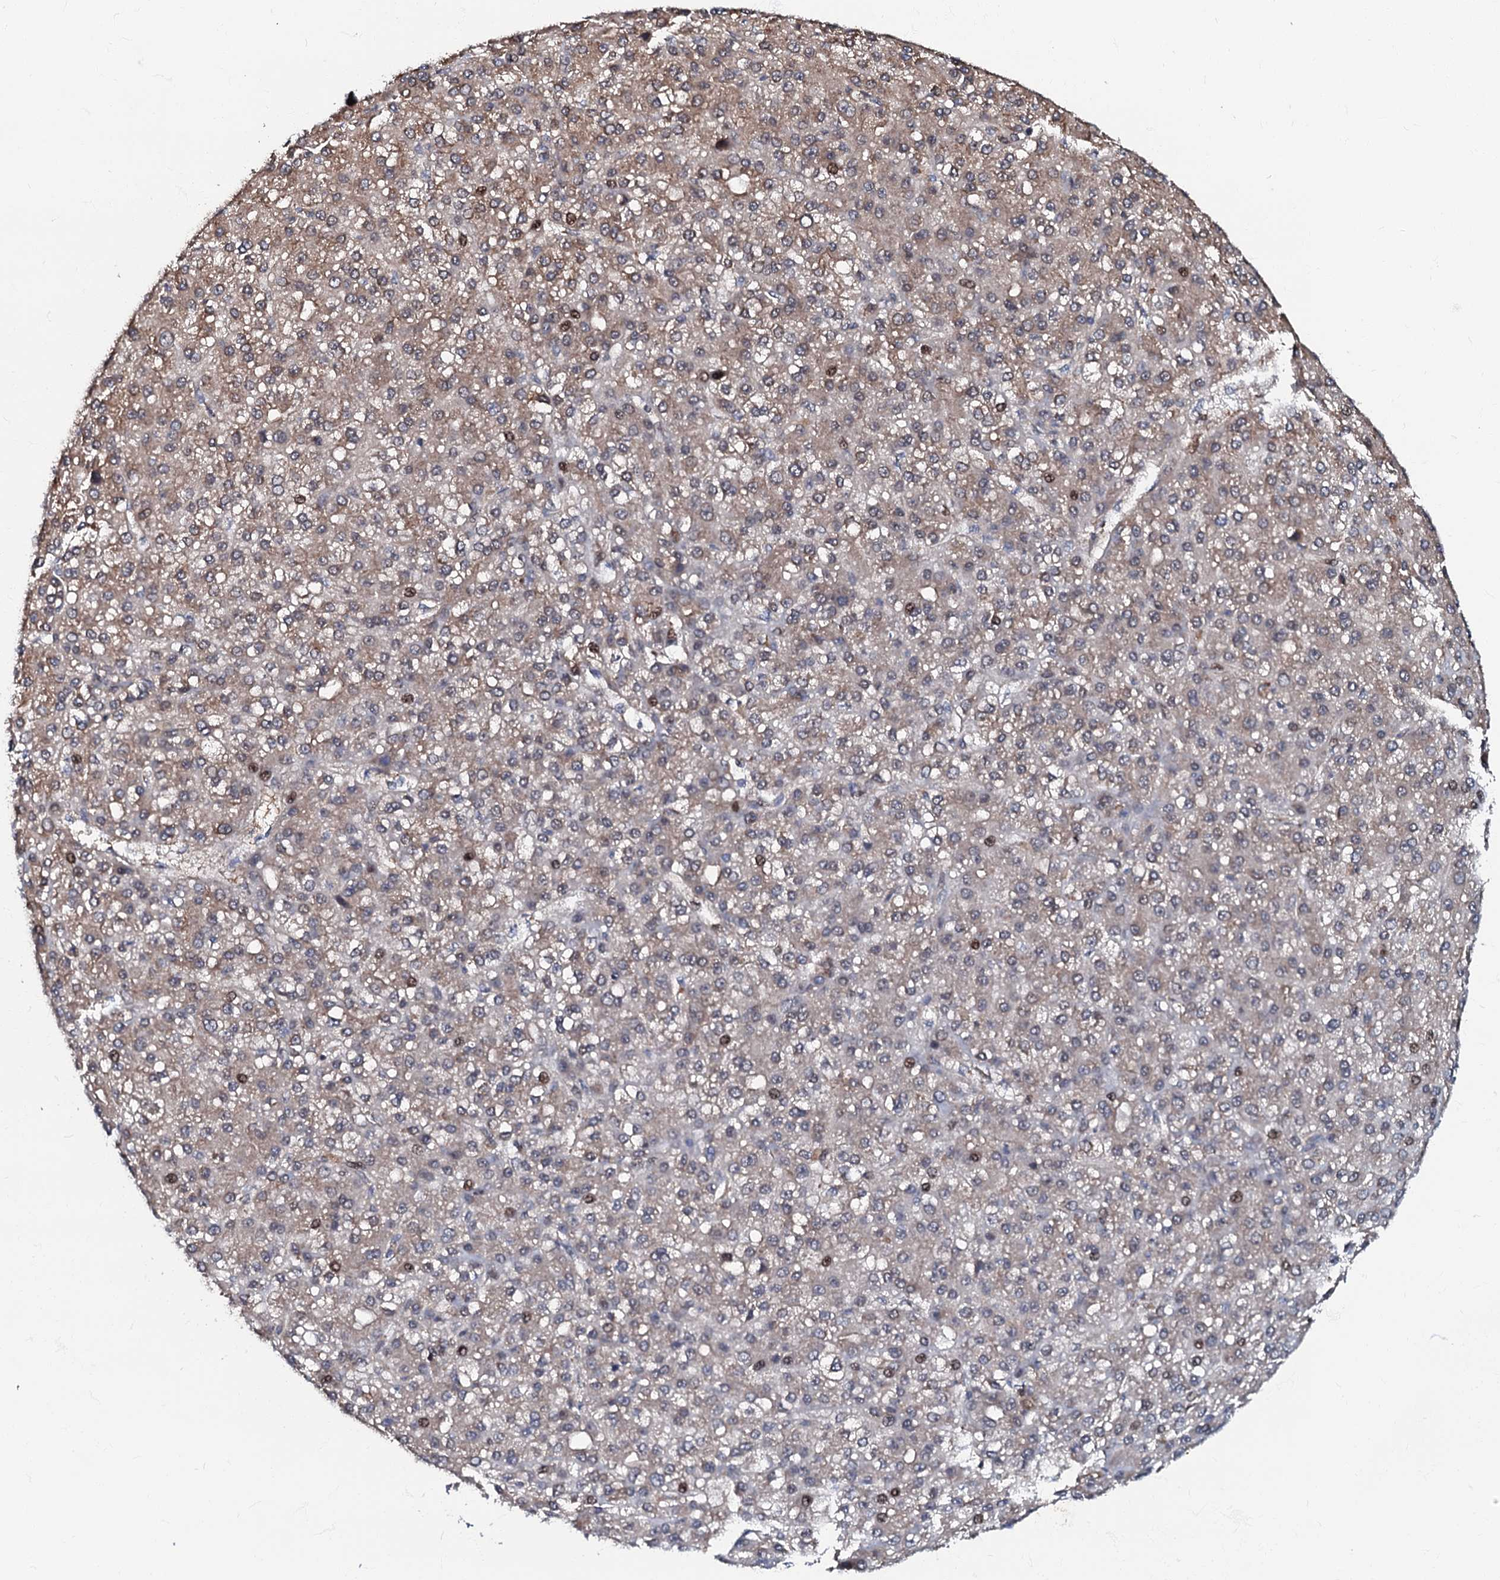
{"staining": {"intensity": "moderate", "quantity": "<25%", "location": "cytoplasmic/membranous,nuclear"}, "tissue": "liver cancer", "cell_type": "Tumor cells", "image_type": "cancer", "snomed": [{"axis": "morphology", "description": "Carcinoma, Hepatocellular, NOS"}, {"axis": "topography", "description": "Liver"}], "caption": "The immunohistochemical stain labels moderate cytoplasmic/membranous and nuclear staining in tumor cells of hepatocellular carcinoma (liver) tissue. (Brightfield microscopy of DAB IHC at high magnification).", "gene": "OSBP", "patient": {"sex": "male", "age": 67}}